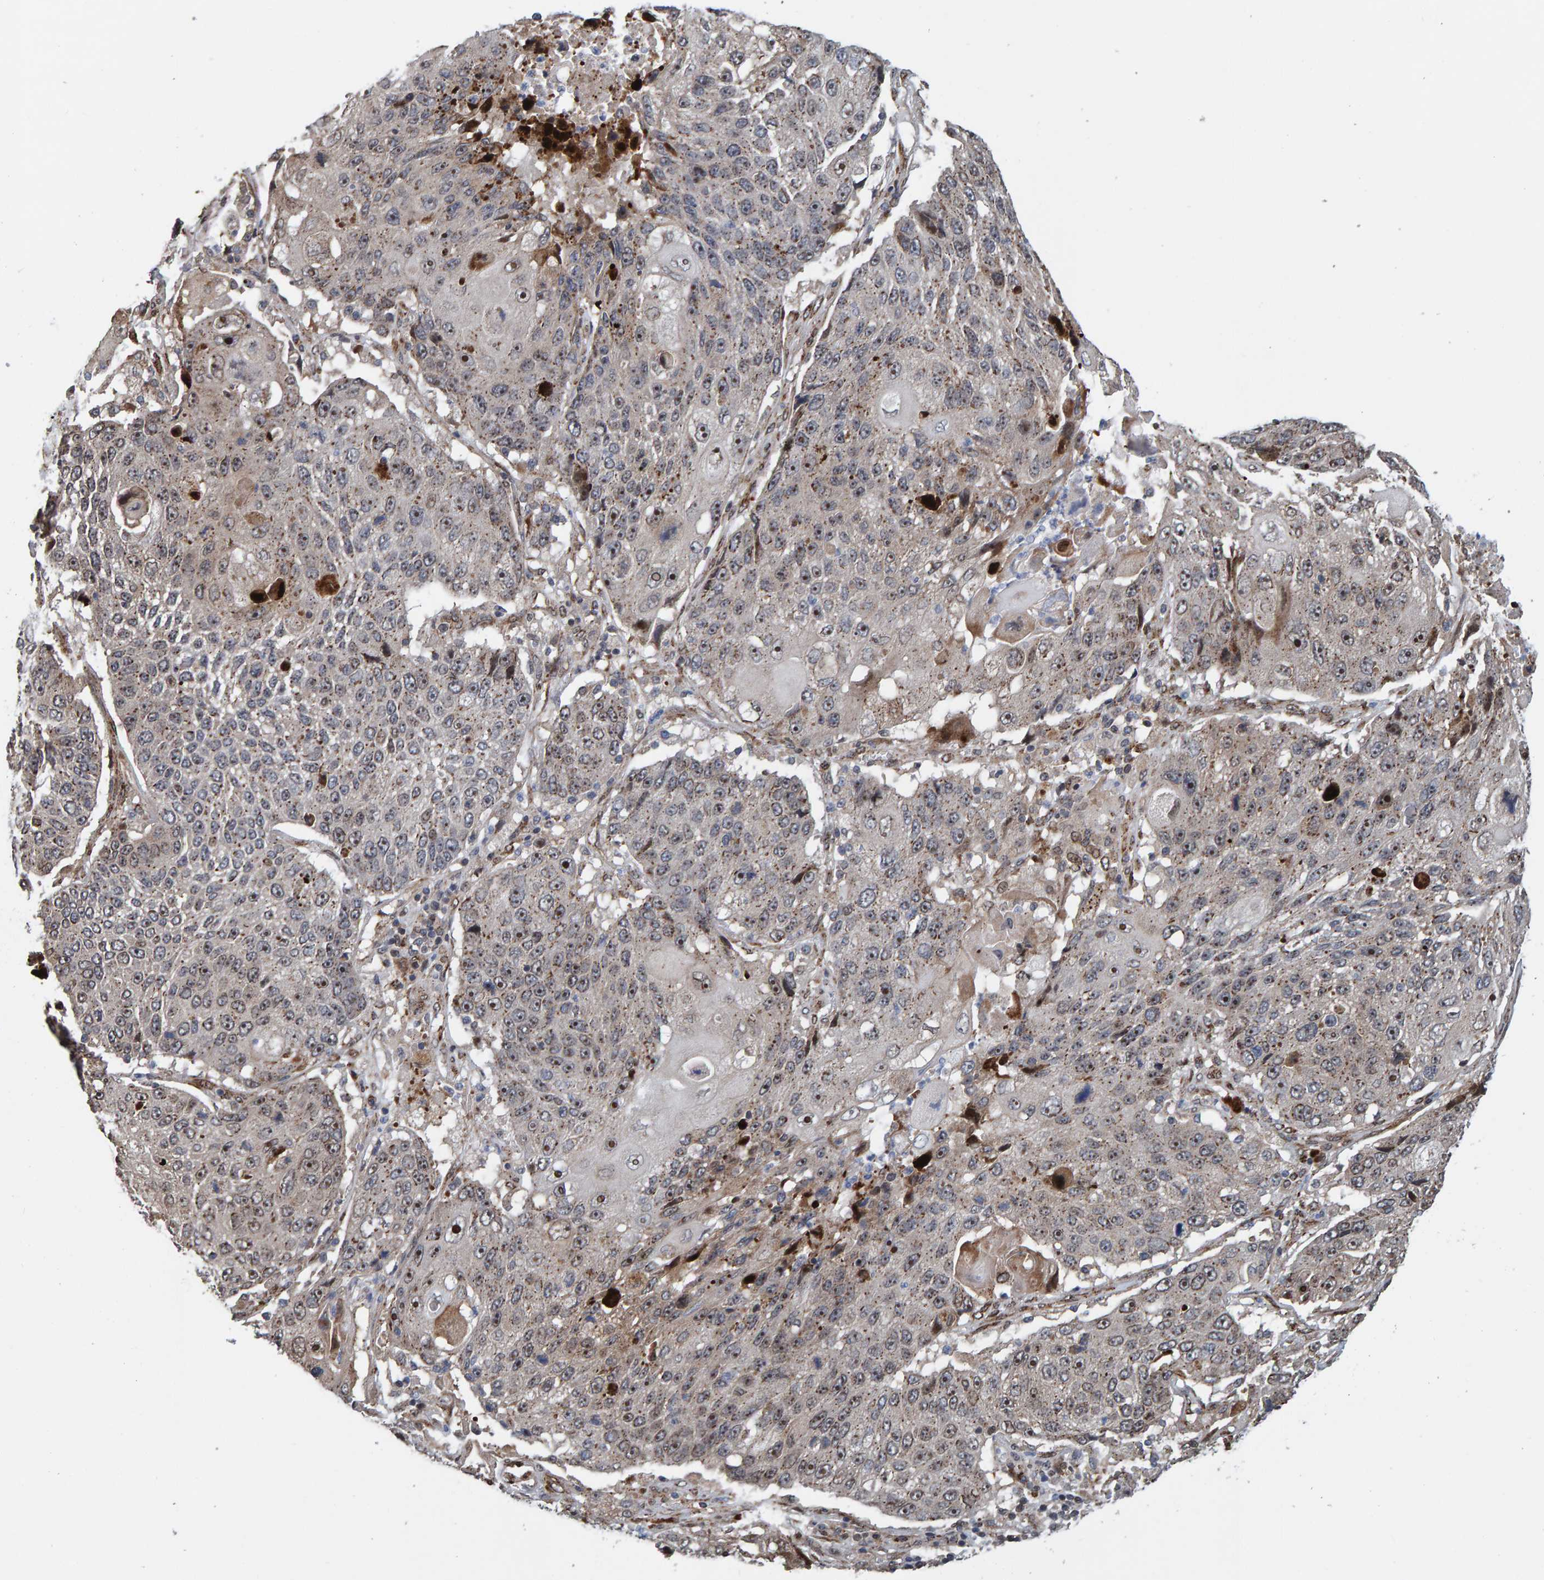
{"staining": {"intensity": "moderate", "quantity": "25%-75%", "location": "cytoplasmic/membranous,nuclear"}, "tissue": "lung cancer", "cell_type": "Tumor cells", "image_type": "cancer", "snomed": [{"axis": "morphology", "description": "Squamous cell carcinoma, NOS"}, {"axis": "topography", "description": "Lung"}], "caption": "Lung squamous cell carcinoma tissue exhibits moderate cytoplasmic/membranous and nuclear staining in about 25%-75% of tumor cells The staining is performed using DAB brown chromogen to label protein expression. The nuclei are counter-stained blue using hematoxylin.", "gene": "CCDC25", "patient": {"sex": "male", "age": 61}}